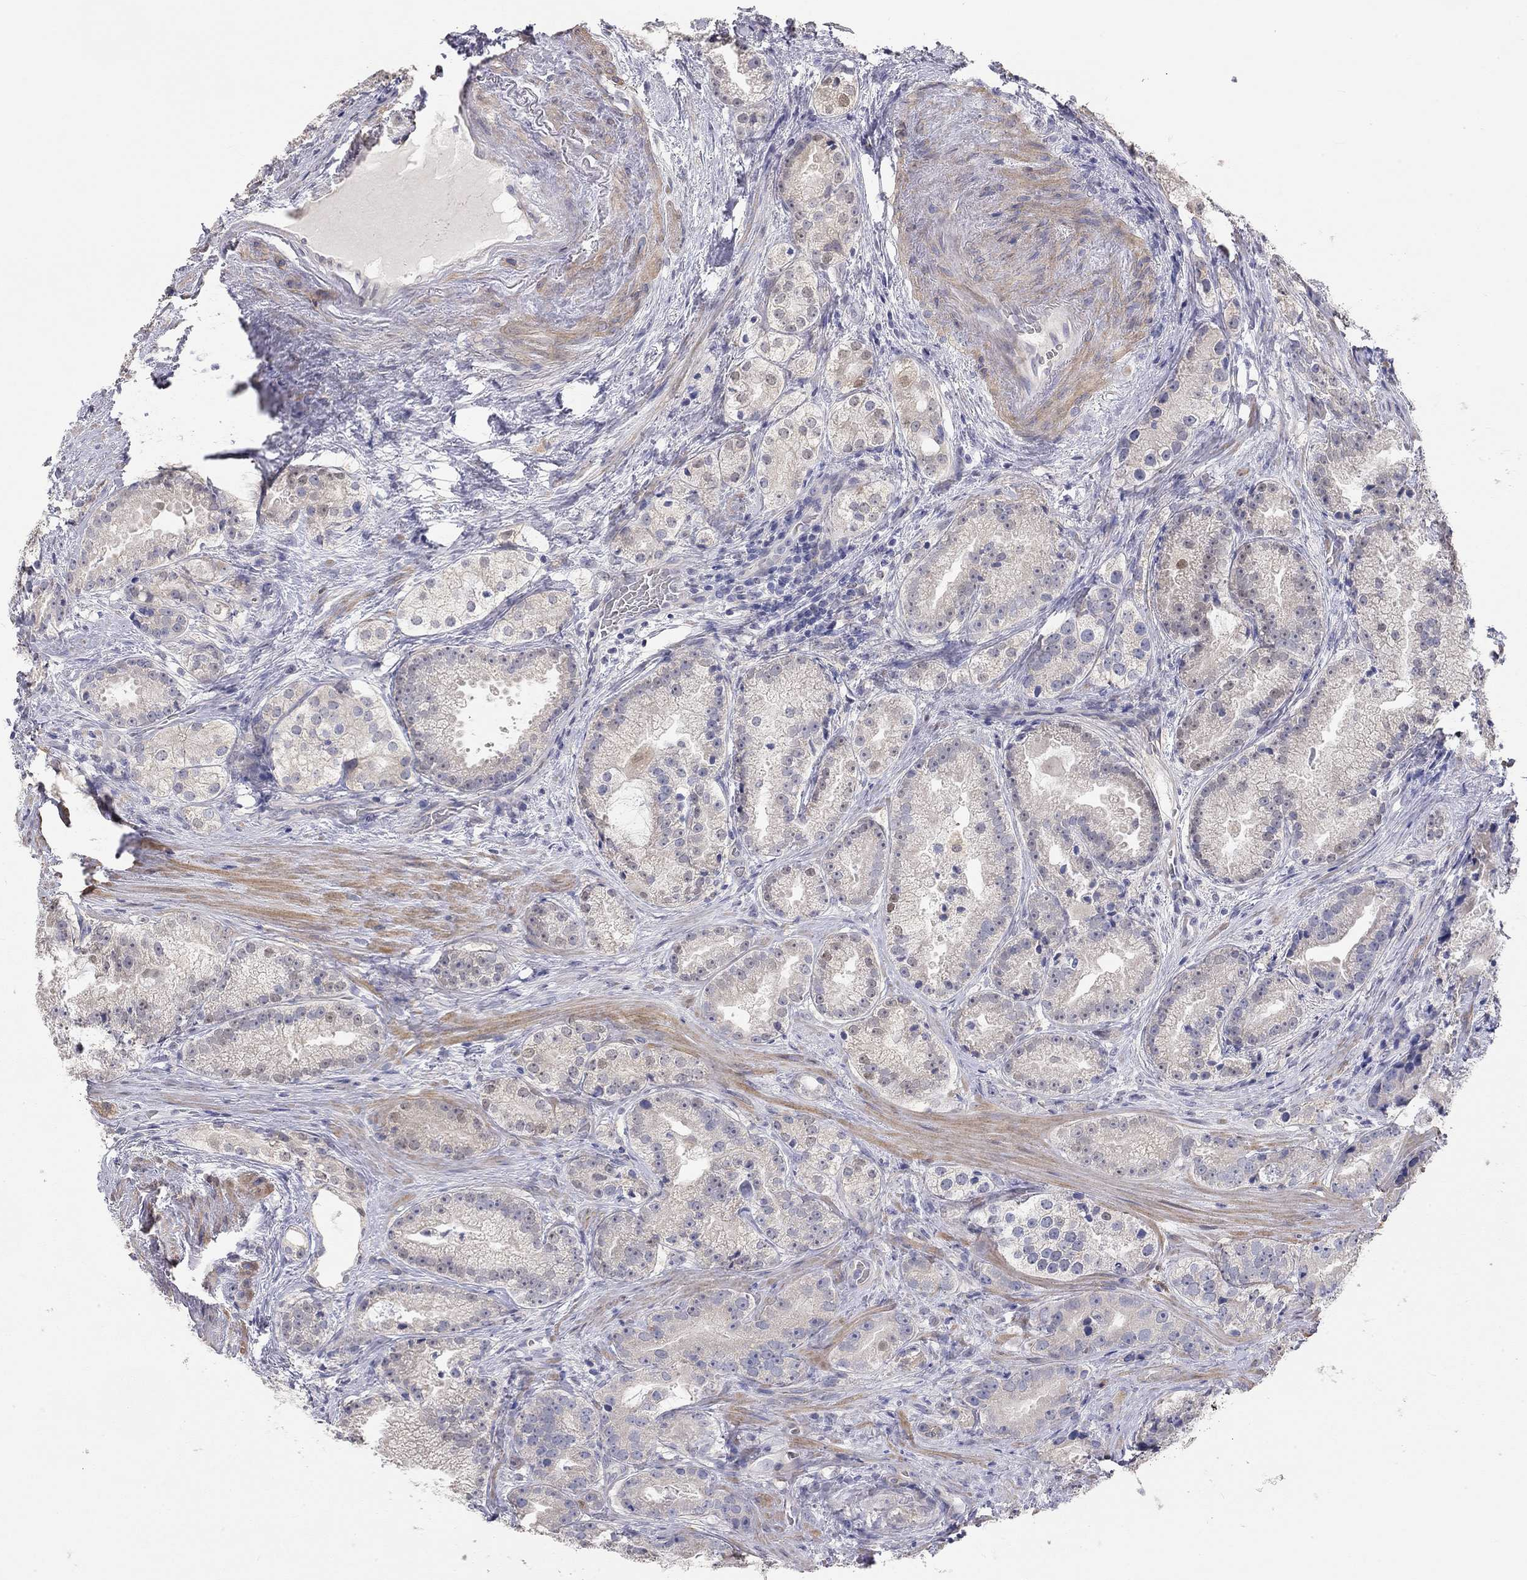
{"staining": {"intensity": "negative", "quantity": "none", "location": "none"}, "tissue": "prostate cancer", "cell_type": "Tumor cells", "image_type": "cancer", "snomed": [{"axis": "morphology", "description": "Adenocarcinoma, NOS"}, {"axis": "morphology", "description": "Adenocarcinoma, High grade"}, {"axis": "topography", "description": "Prostate"}], "caption": "Tumor cells are negative for brown protein staining in adenocarcinoma (prostate).", "gene": "PAPSS2", "patient": {"sex": "male", "age": 64}}